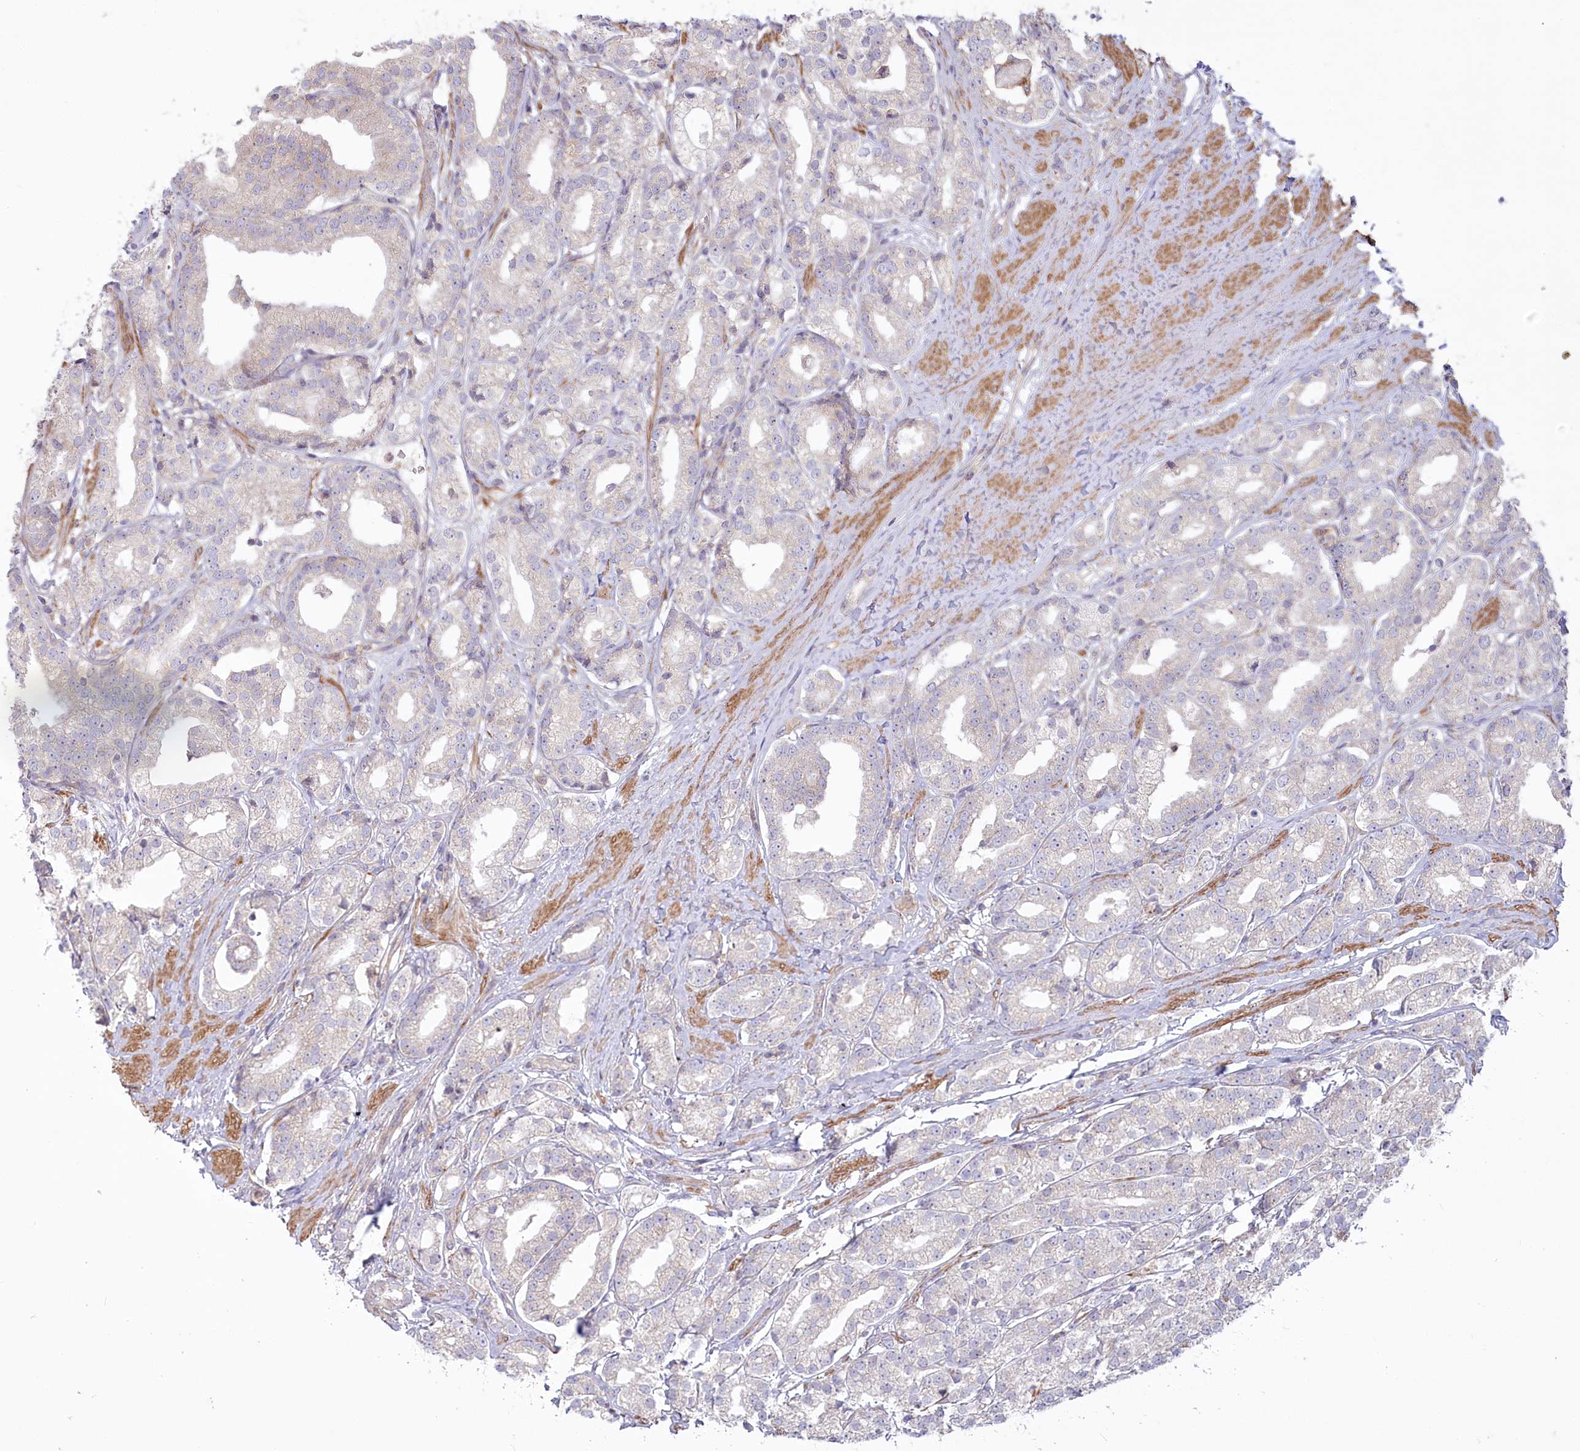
{"staining": {"intensity": "negative", "quantity": "none", "location": "none"}, "tissue": "prostate cancer", "cell_type": "Tumor cells", "image_type": "cancer", "snomed": [{"axis": "morphology", "description": "Adenocarcinoma, High grade"}, {"axis": "topography", "description": "Prostate"}], "caption": "Immunohistochemical staining of prostate cancer (high-grade adenocarcinoma) shows no significant expression in tumor cells.", "gene": "MTG1", "patient": {"sex": "male", "age": 69}}